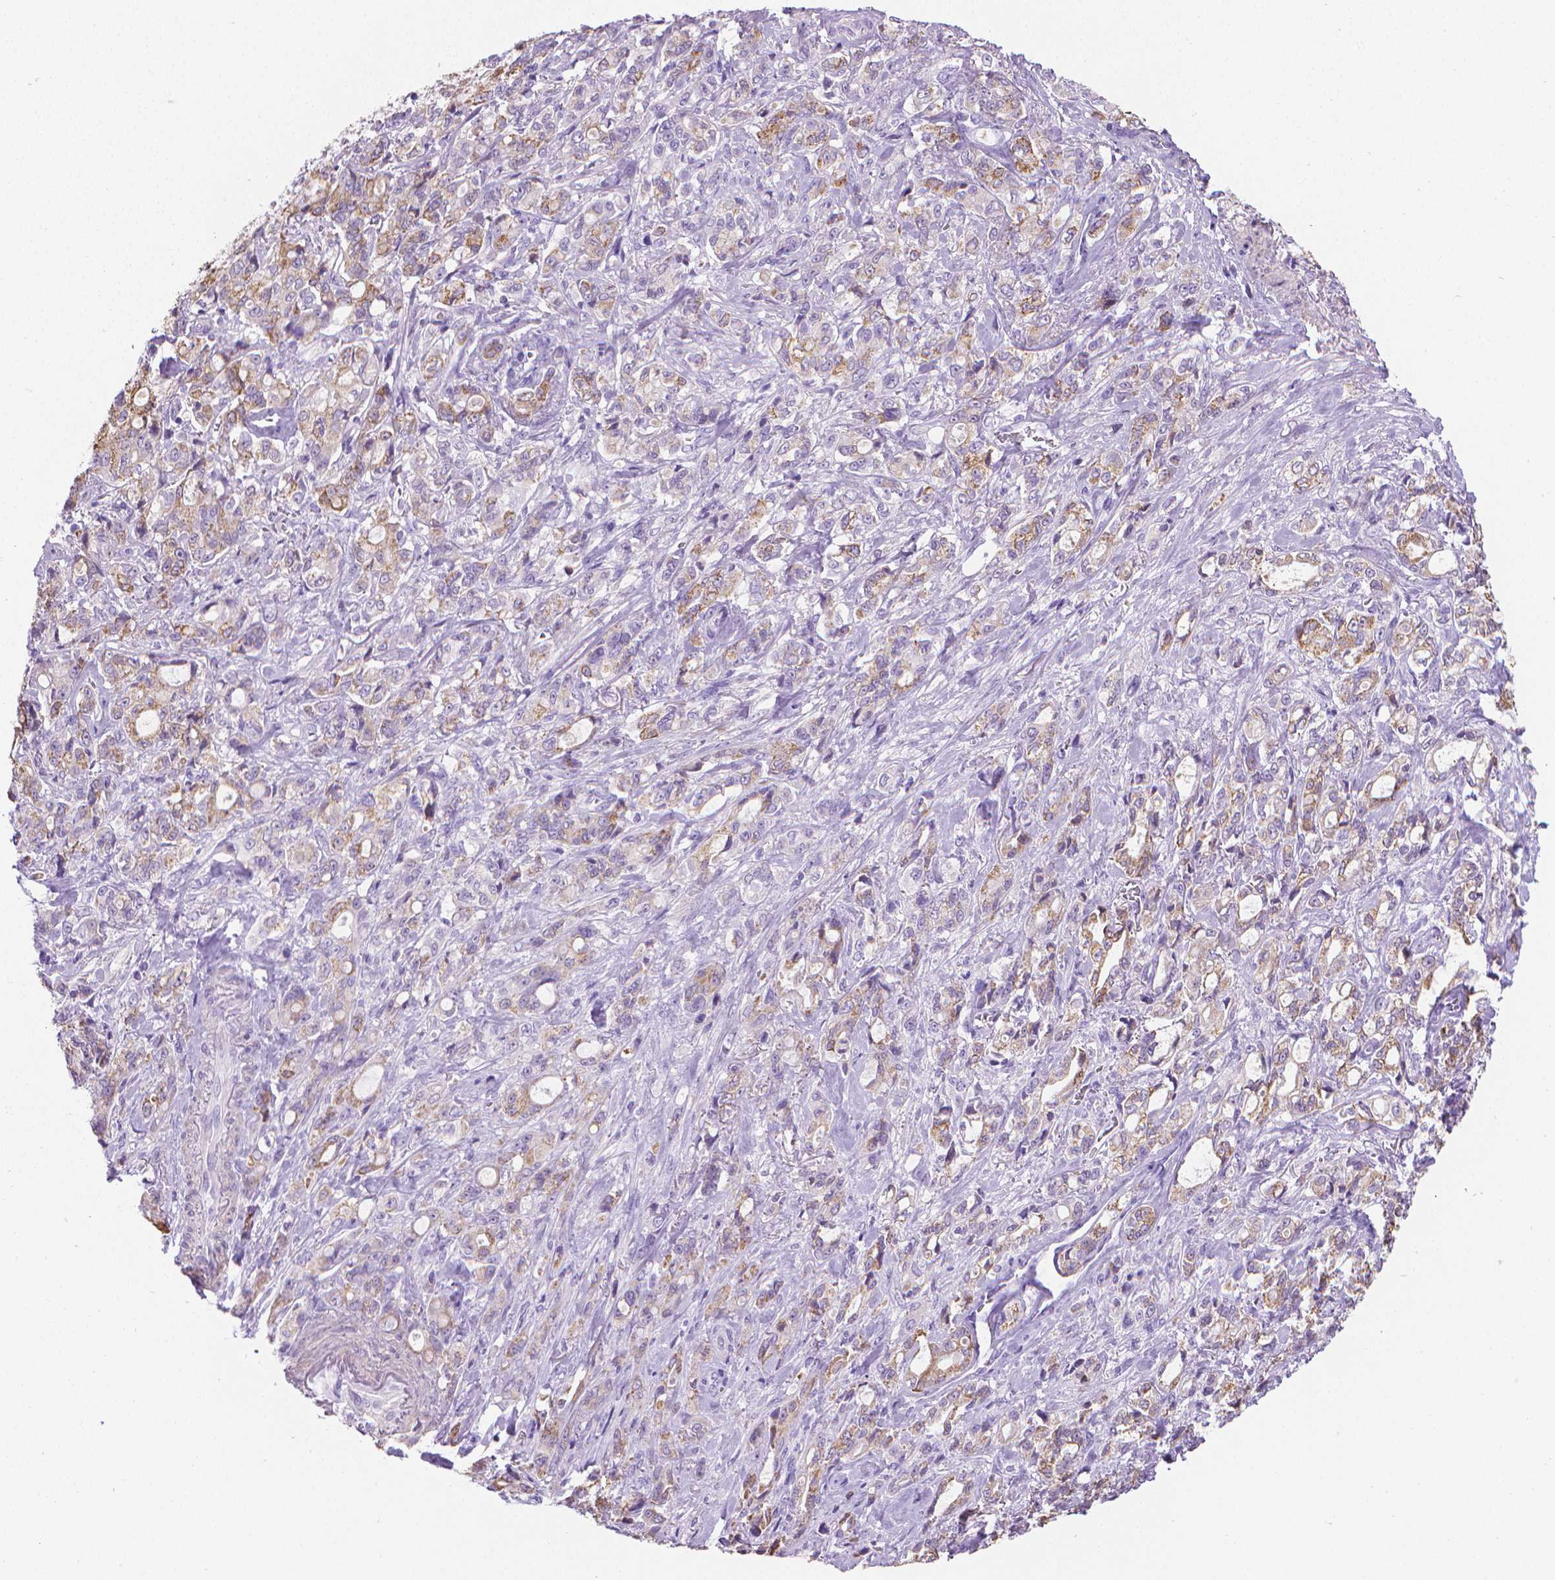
{"staining": {"intensity": "weak", "quantity": "25%-75%", "location": "cytoplasmic/membranous"}, "tissue": "stomach cancer", "cell_type": "Tumor cells", "image_type": "cancer", "snomed": [{"axis": "morphology", "description": "Adenocarcinoma, NOS"}, {"axis": "topography", "description": "Stomach"}], "caption": "Protein positivity by immunohistochemistry exhibits weak cytoplasmic/membranous expression in approximately 25%-75% of tumor cells in stomach cancer. (Stains: DAB (3,3'-diaminobenzidine) in brown, nuclei in blue, Microscopy: brightfield microscopy at high magnification).", "gene": "PNMA2", "patient": {"sex": "male", "age": 63}}